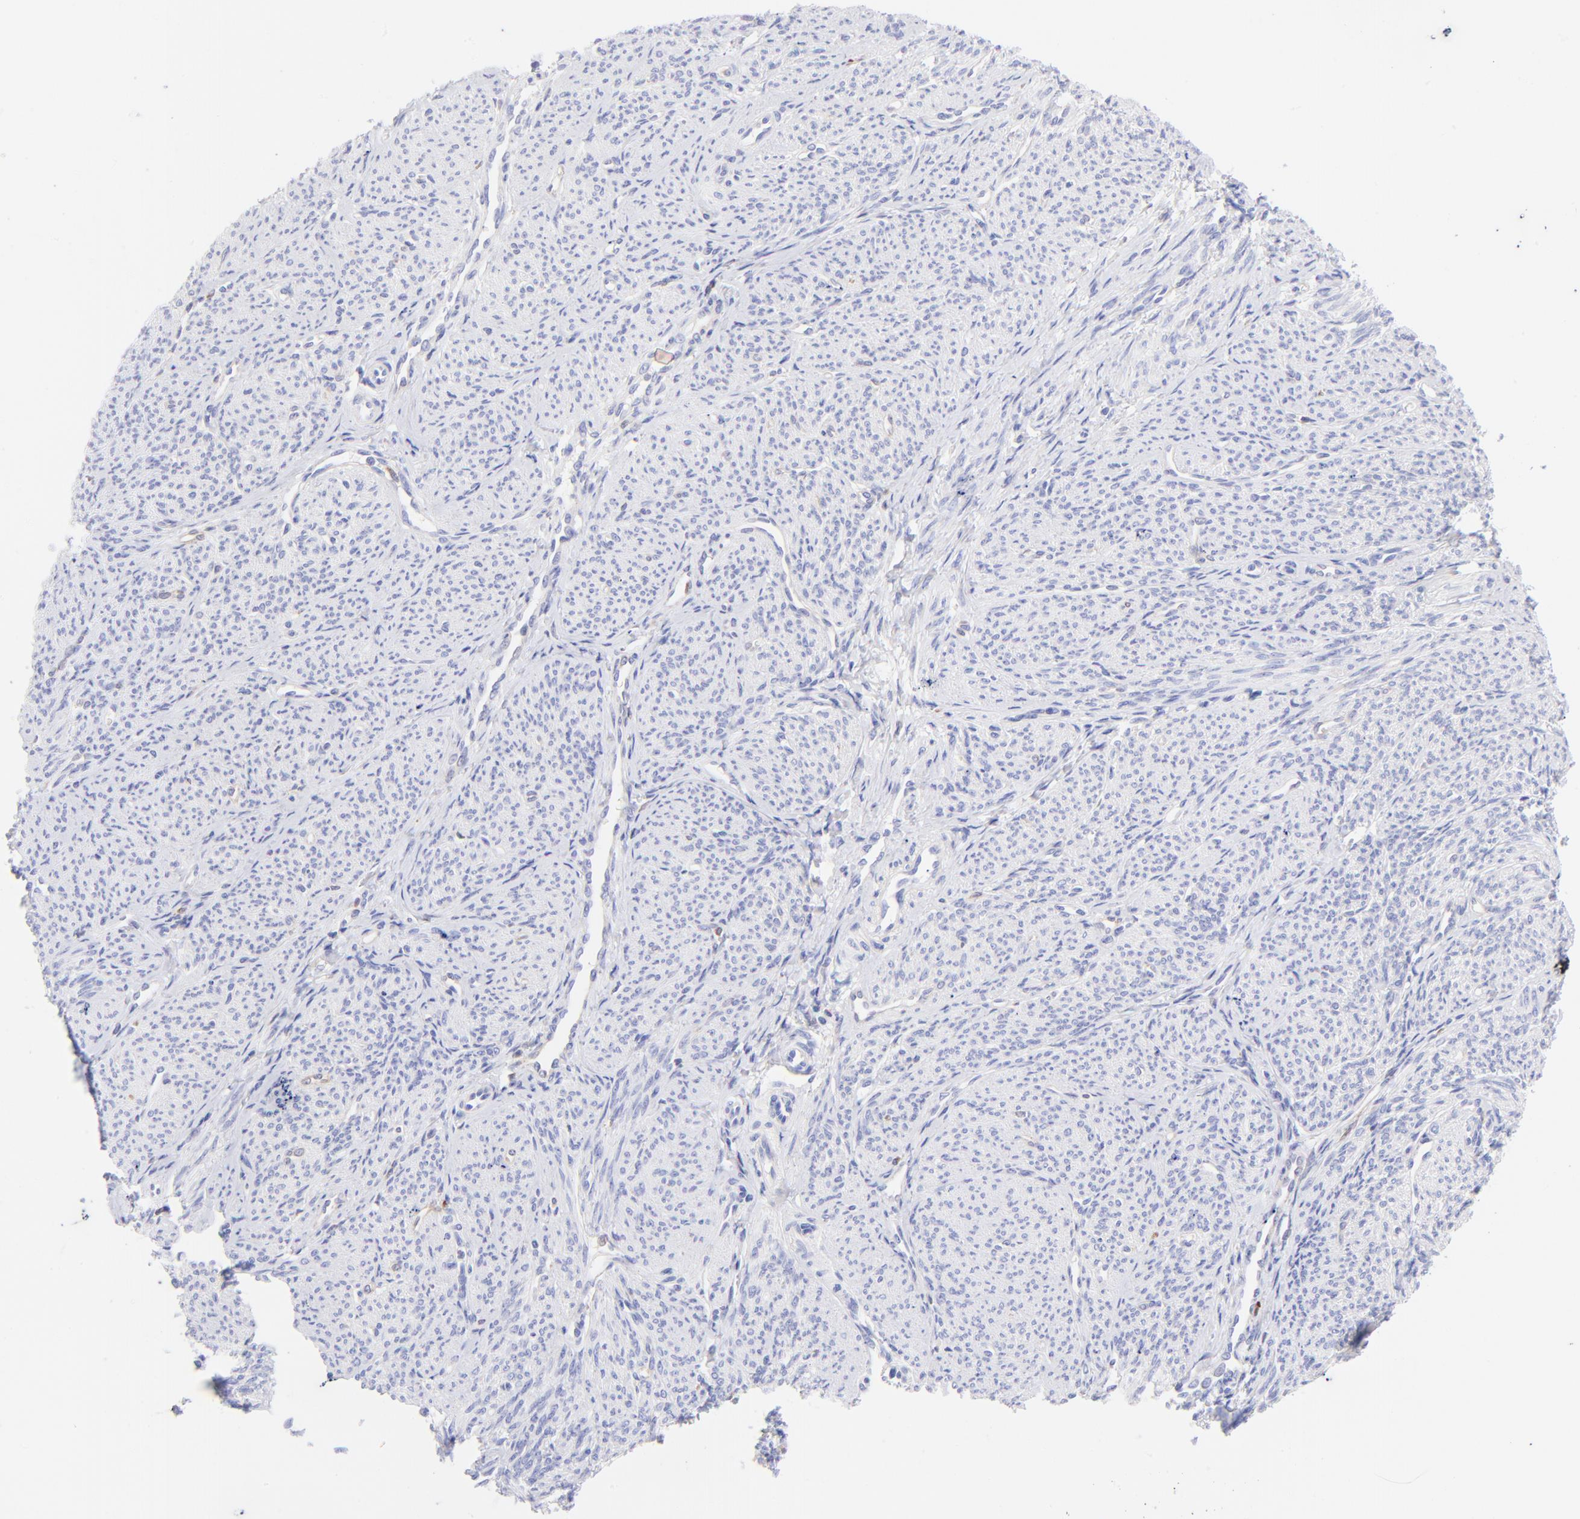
{"staining": {"intensity": "negative", "quantity": "none", "location": "none"}, "tissue": "smooth muscle", "cell_type": "Smooth muscle cells", "image_type": "normal", "snomed": [{"axis": "morphology", "description": "Normal tissue, NOS"}, {"axis": "topography", "description": "Smooth muscle"}], "caption": "Immunohistochemical staining of unremarkable human smooth muscle shows no significant expression in smooth muscle cells.", "gene": "IRAG2", "patient": {"sex": "female", "age": 65}}